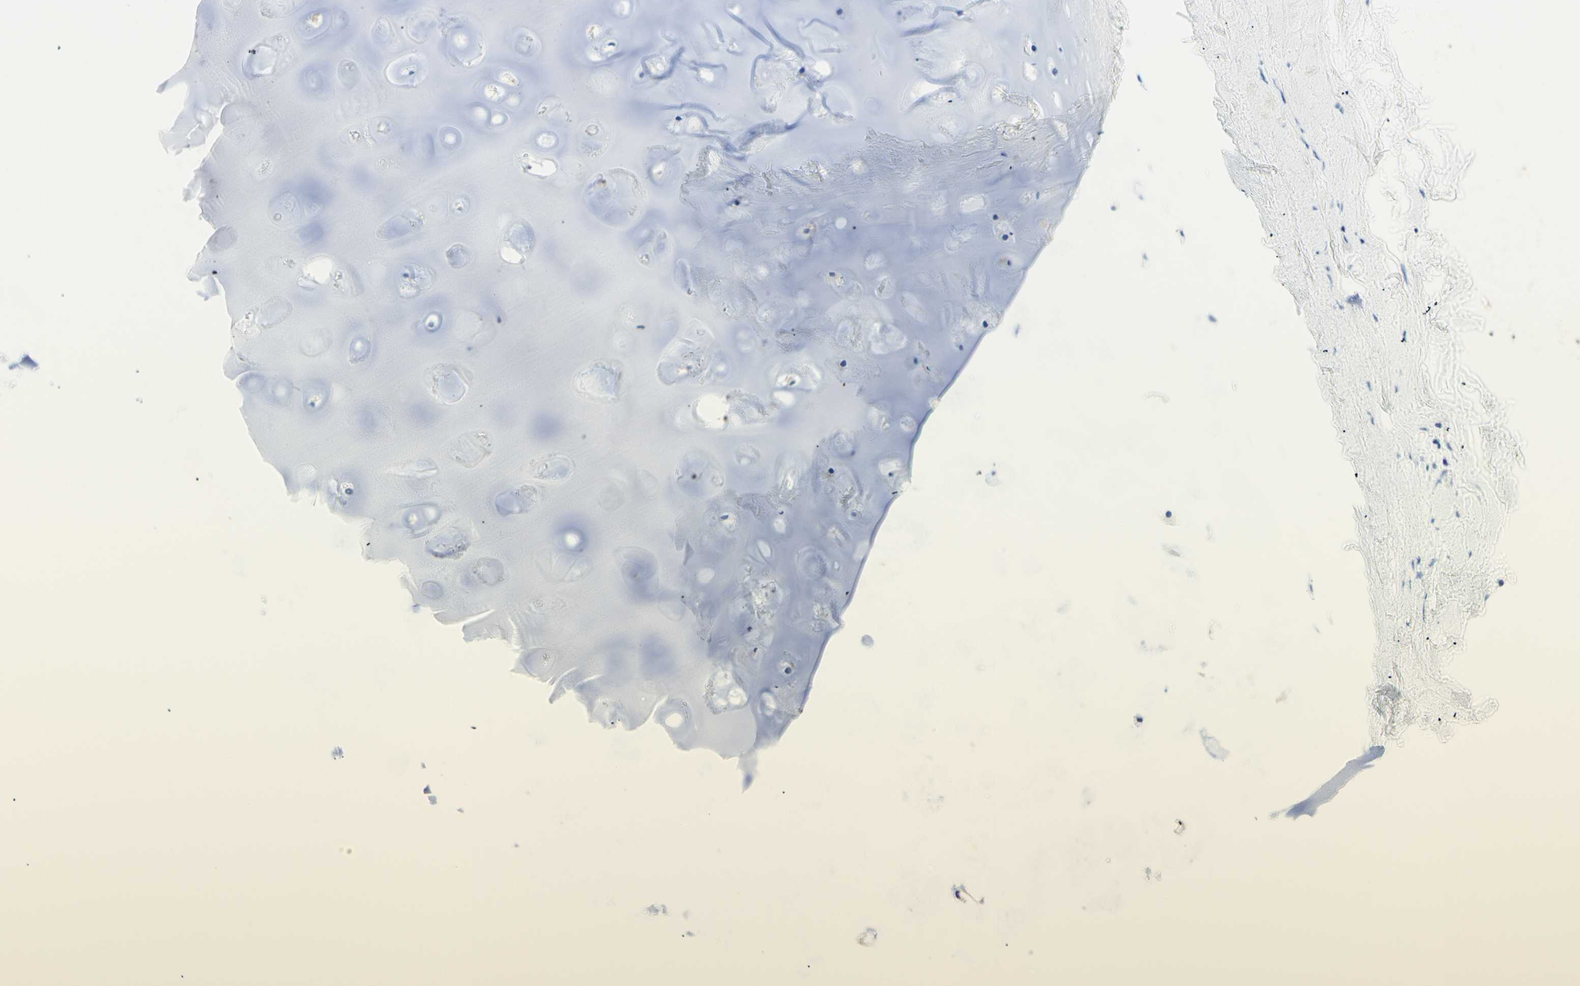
{"staining": {"intensity": "negative", "quantity": "none", "location": "none"}, "tissue": "soft tissue", "cell_type": "Chondrocytes", "image_type": "normal", "snomed": [{"axis": "morphology", "description": "Normal tissue, NOS"}, {"axis": "topography", "description": "Bronchus"}], "caption": "Immunohistochemistry (IHC) of normal human soft tissue exhibits no staining in chondrocytes.", "gene": "MYH2", "patient": {"sex": "female", "age": 73}}